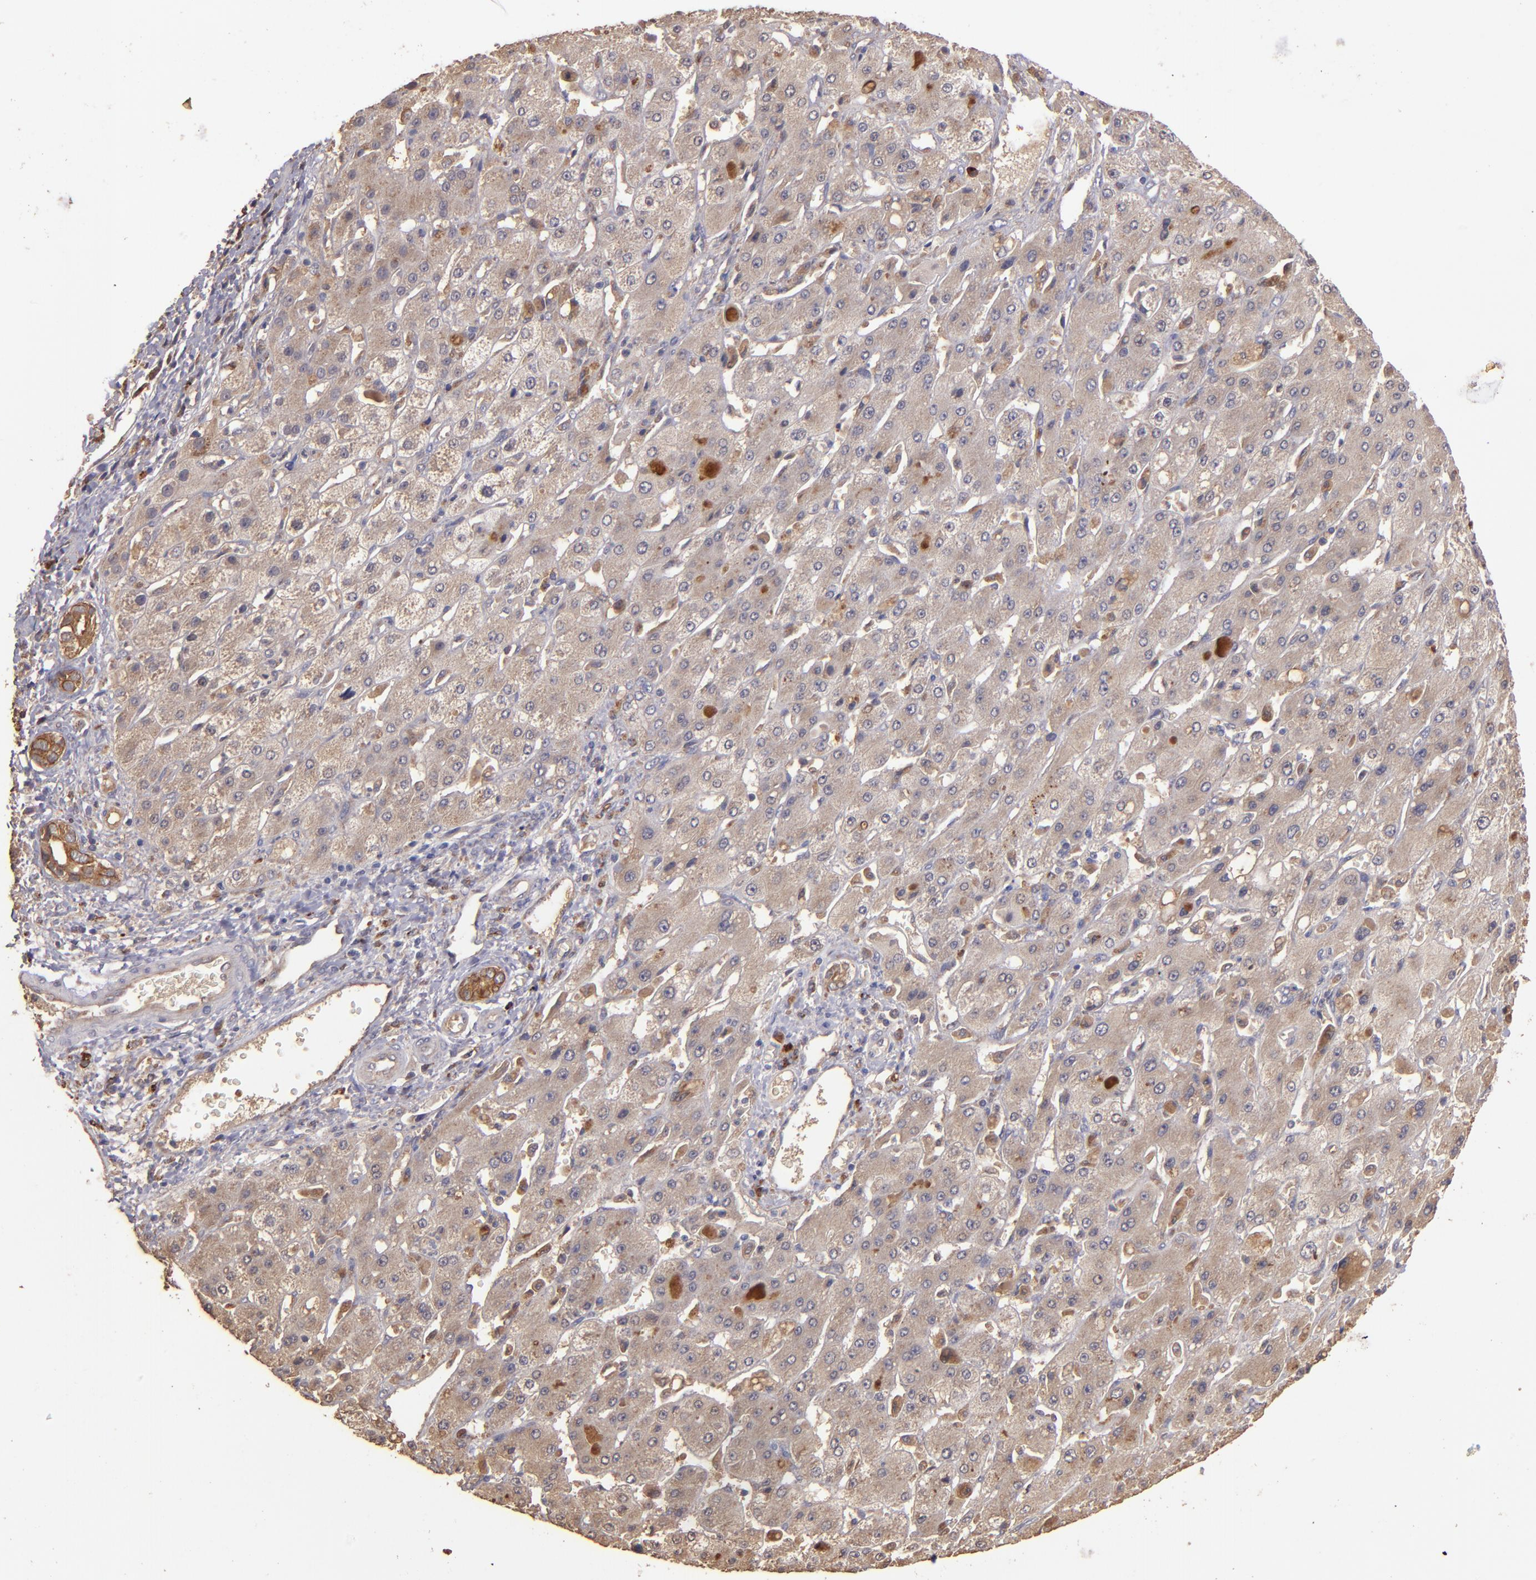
{"staining": {"intensity": "weak", "quantity": ">75%", "location": "cytoplasmic/membranous"}, "tissue": "liver cancer", "cell_type": "Tumor cells", "image_type": "cancer", "snomed": [{"axis": "morphology", "description": "Cholangiocarcinoma"}, {"axis": "topography", "description": "Liver"}], "caption": "Liver cancer (cholangiocarcinoma) stained with immunohistochemistry exhibits weak cytoplasmic/membranous positivity in approximately >75% of tumor cells.", "gene": "SRRD", "patient": {"sex": "female", "age": 52}}